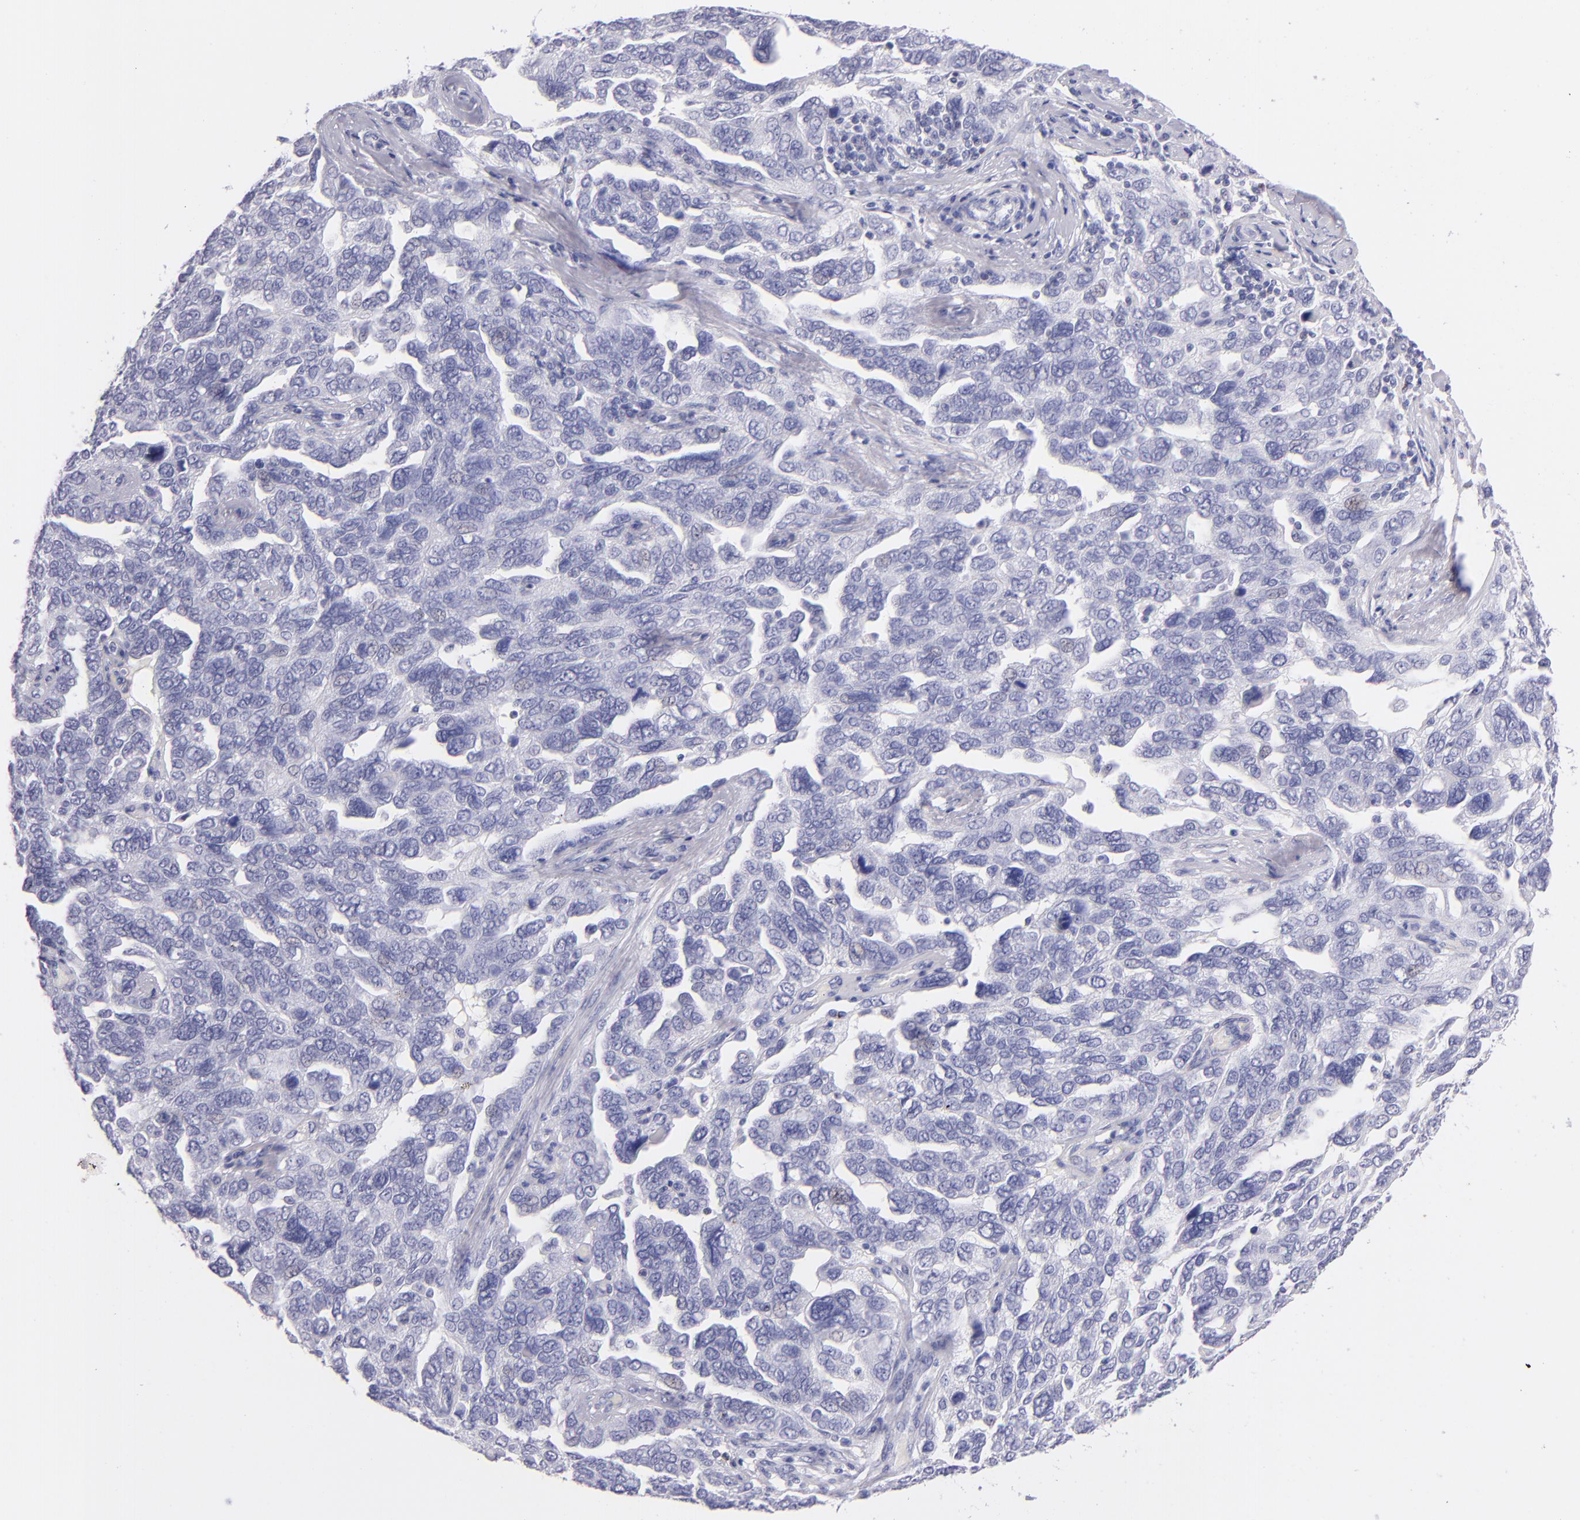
{"staining": {"intensity": "negative", "quantity": "none", "location": "none"}, "tissue": "ovarian cancer", "cell_type": "Tumor cells", "image_type": "cancer", "snomed": [{"axis": "morphology", "description": "Cystadenocarcinoma, serous, NOS"}, {"axis": "topography", "description": "Ovary"}], "caption": "Human serous cystadenocarcinoma (ovarian) stained for a protein using immunohistochemistry (IHC) demonstrates no positivity in tumor cells.", "gene": "PRF1", "patient": {"sex": "female", "age": 64}}